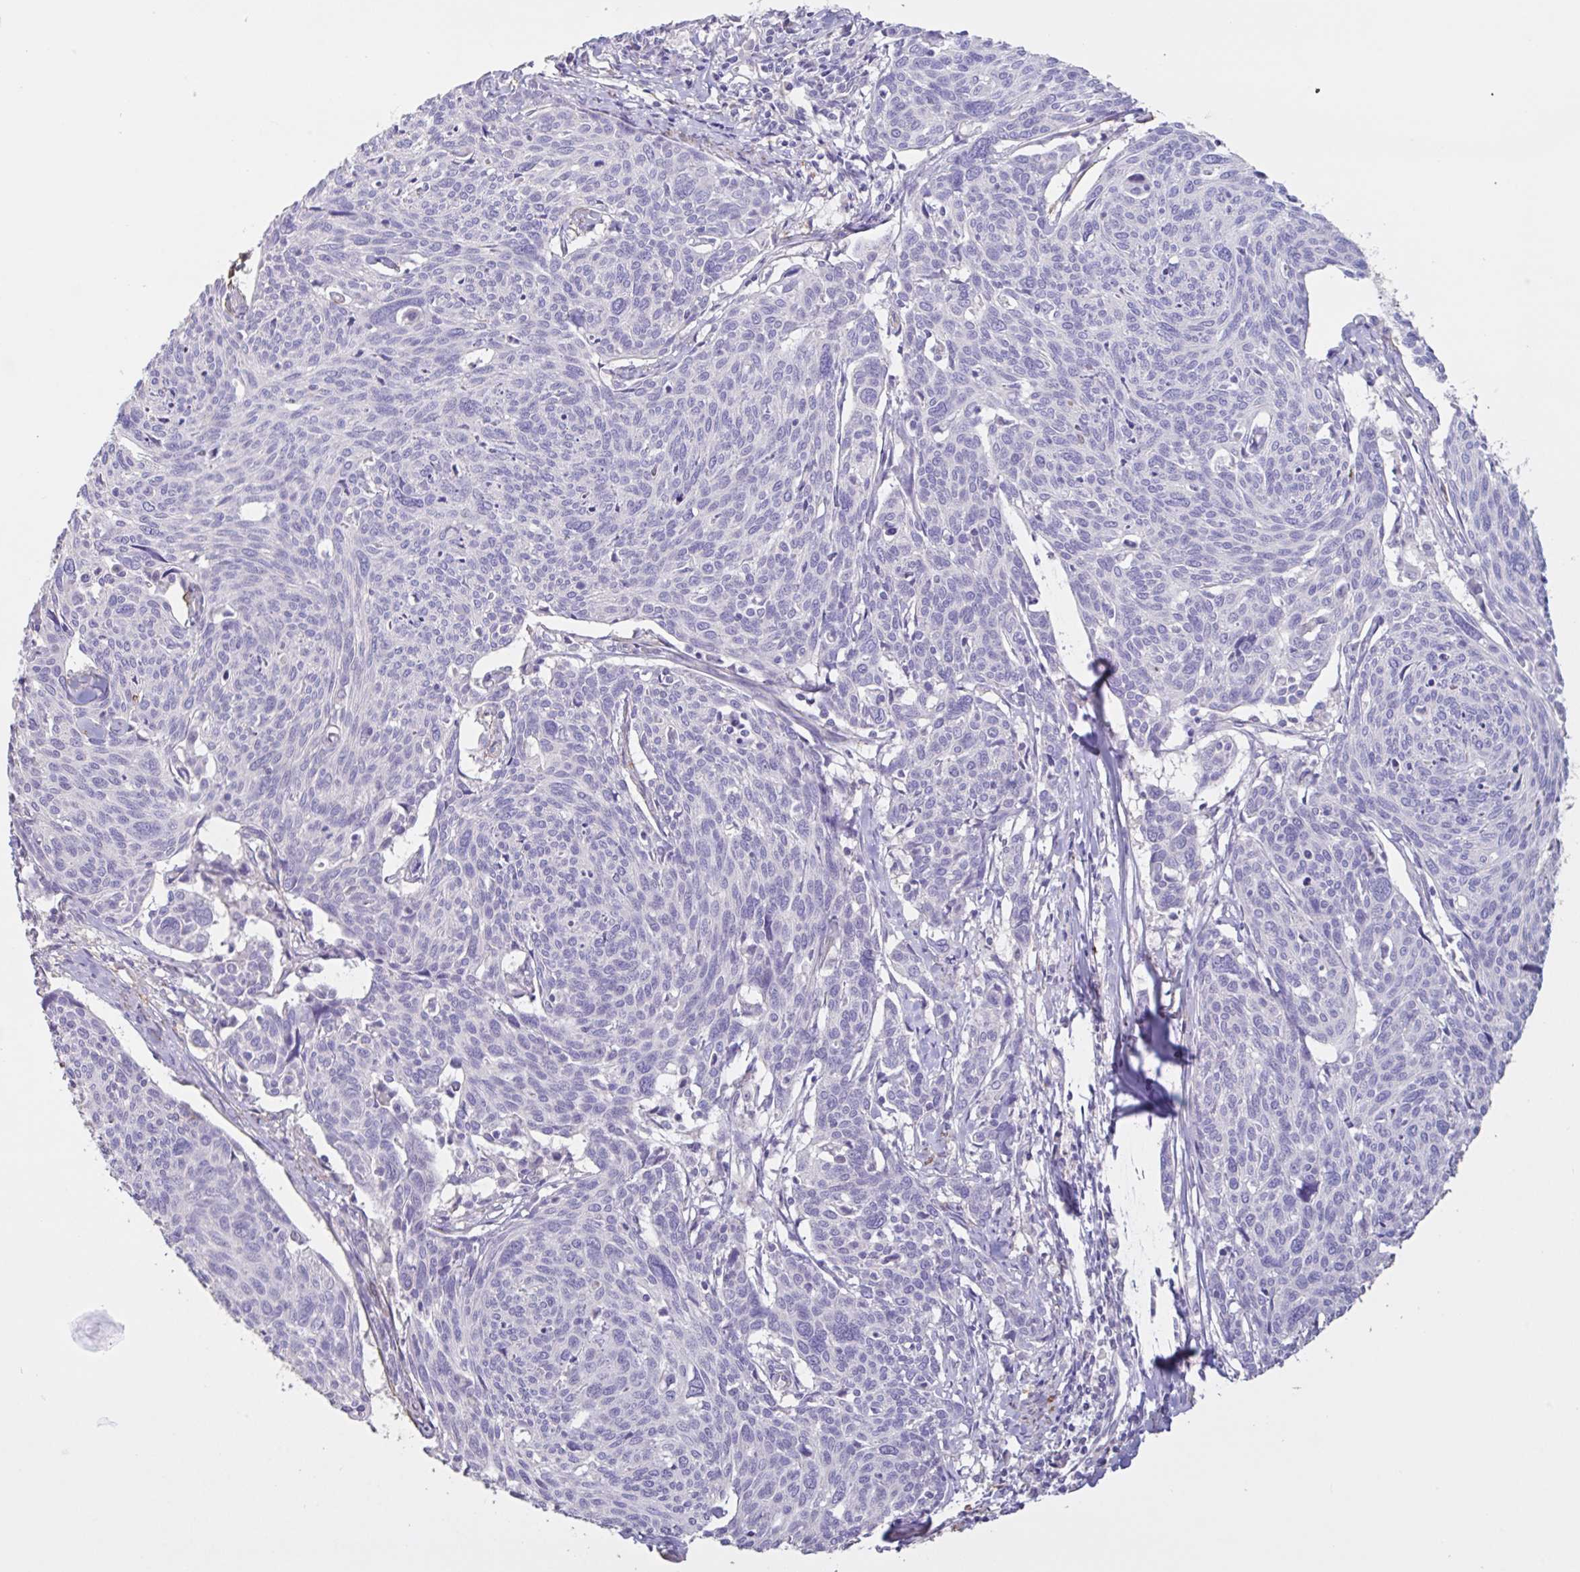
{"staining": {"intensity": "negative", "quantity": "none", "location": "none"}, "tissue": "cervical cancer", "cell_type": "Tumor cells", "image_type": "cancer", "snomed": [{"axis": "morphology", "description": "Squamous cell carcinoma, NOS"}, {"axis": "topography", "description": "Cervix"}], "caption": "This is an IHC image of cervical cancer (squamous cell carcinoma). There is no expression in tumor cells.", "gene": "PYGM", "patient": {"sex": "female", "age": 49}}